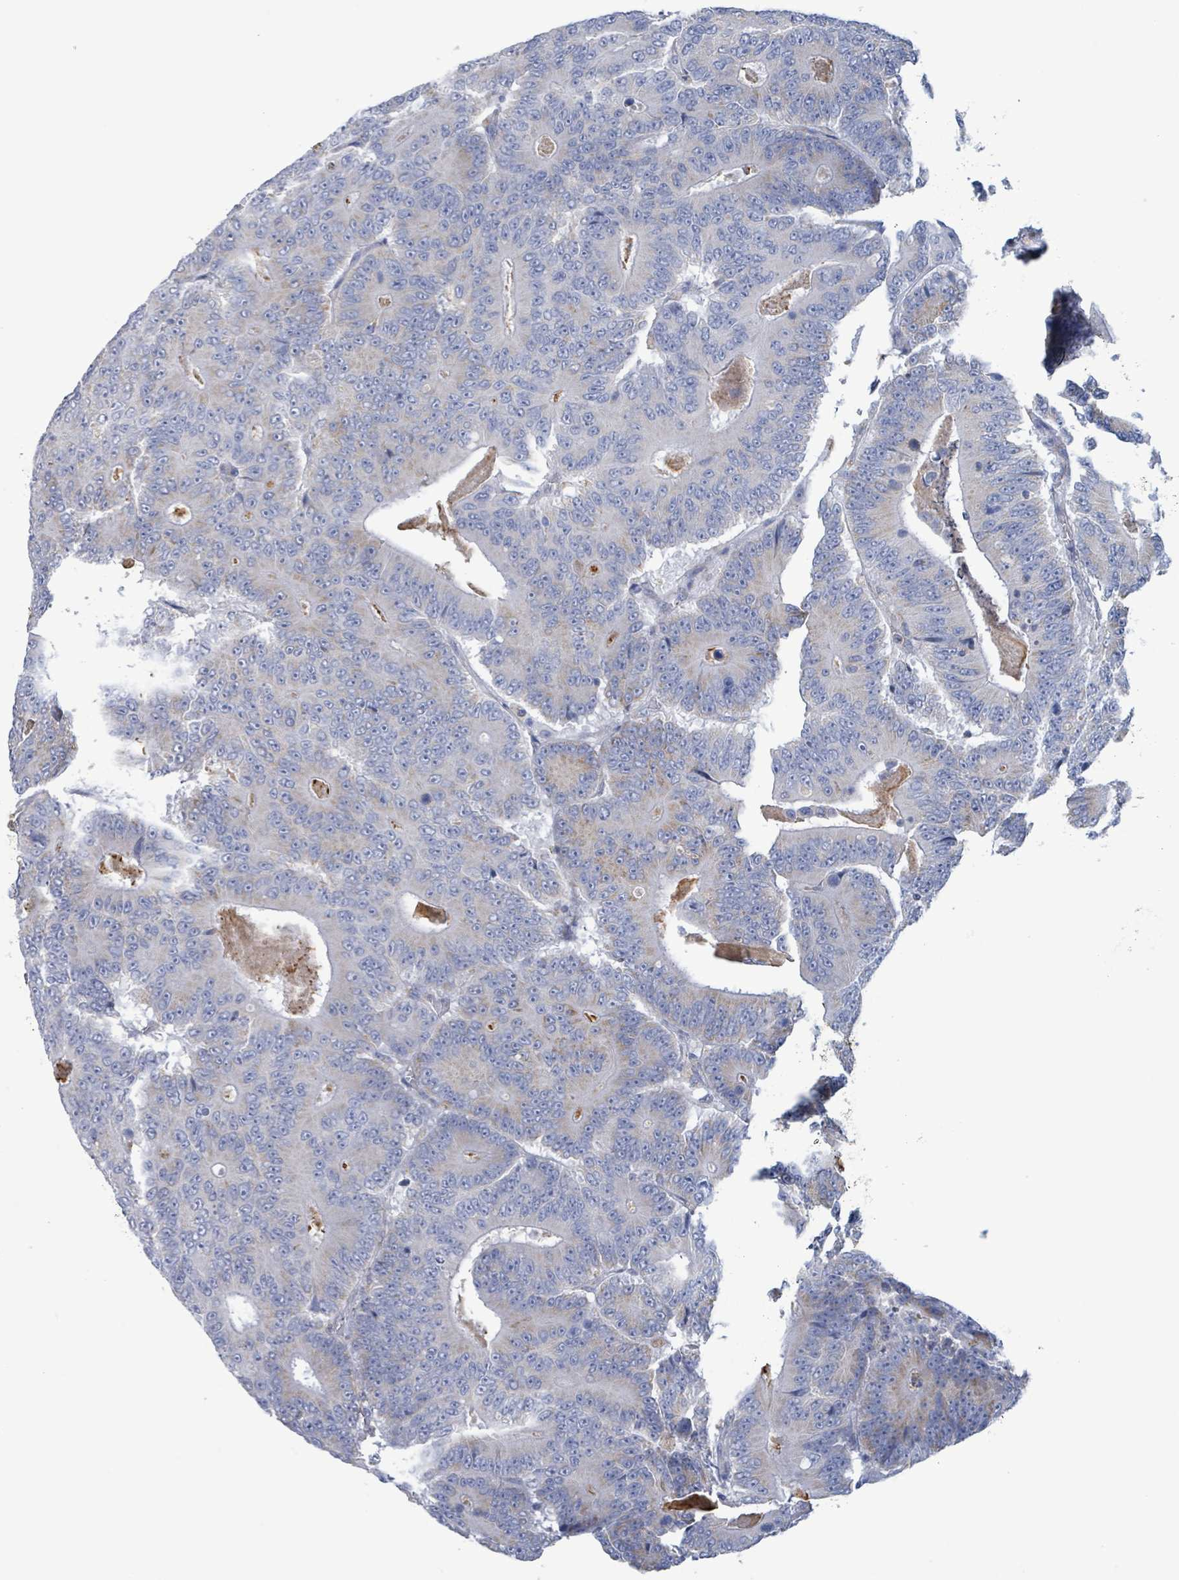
{"staining": {"intensity": "negative", "quantity": "none", "location": "none"}, "tissue": "colorectal cancer", "cell_type": "Tumor cells", "image_type": "cancer", "snomed": [{"axis": "morphology", "description": "Adenocarcinoma, NOS"}, {"axis": "topography", "description": "Colon"}], "caption": "Immunohistochemistry (IHC) image of neoplastic tissue: human colorectal adenocarcinoma stained with DAB shows no significant protein positivity in tumor cells.", "gene": "AKR1C4", "patient": {"sex": "male", "age": 83}}